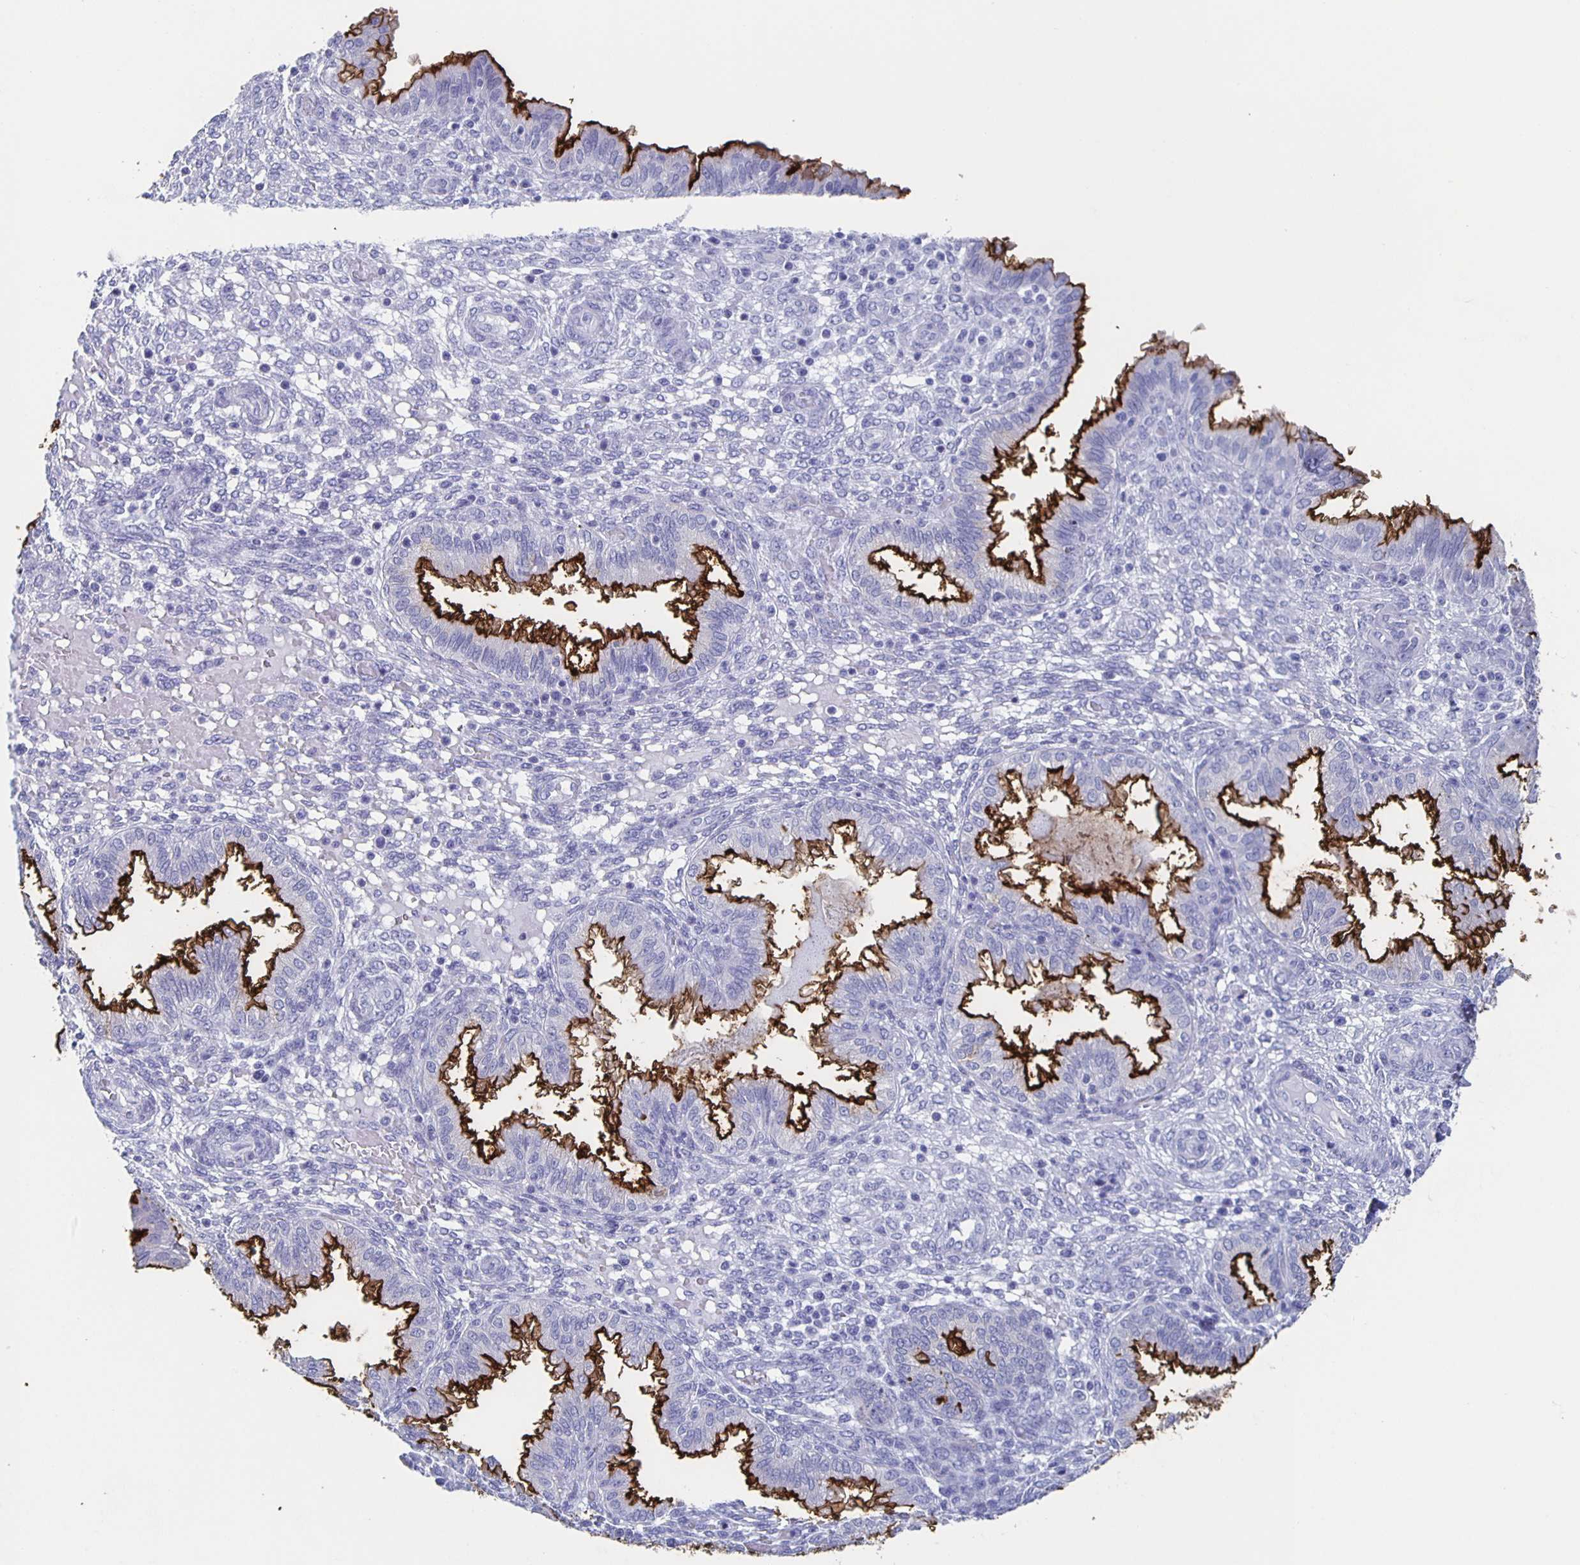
{"staining": {"intensity": "negative", "quantity": "none", "location": "none"}, "tissue": "endometrium", "cell_type": "Cells in endometrial stroma", "image_type": "normal", "snomed": [{"axis": "morphology", "description": "Normal tissue, NOS"}, {"axis": "topography", "description": "Endometrium"}], "caption": "Cells in endometrial stroma show no significant protein staining in normal endometrium.", "gene": "SLC34A2", "patient": {"sex": "female", "age": 33}}